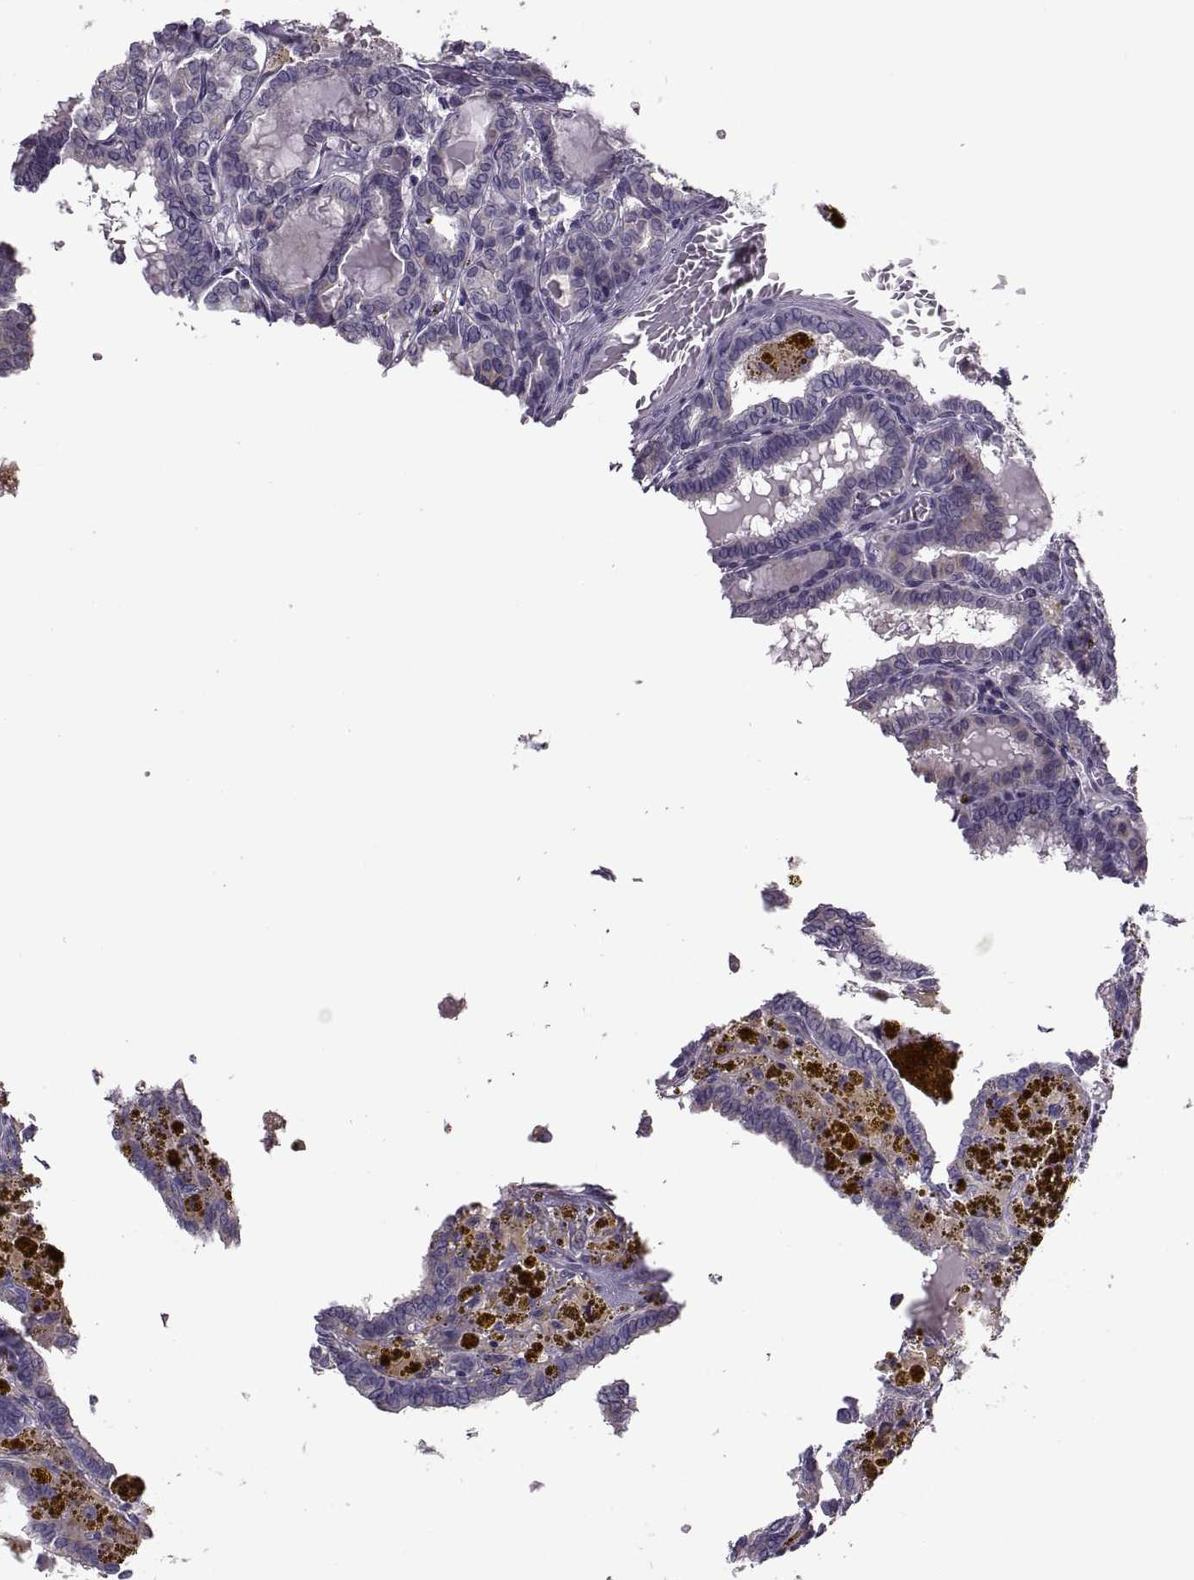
{"staining": {"intensity": "negative", "quantity": "none", "location": "none"}, "tissue": "thyroid cancer", "cell_type": "Tumor cells", "image_type": "cancer", "snomed": [{"axis": "morphology", "description": "Papillary adenocarcinoma, NOS"}, {"axis": "topography", "description": "Thyroid gland"}], "caption": "Immunohistochemistry micrograph of human thyroid cancer stained for a protein (brown), which demonstrates no staining in tumor cells.", "gene": "PRSS54", "patient": {"sex": "female", "age": 39}}